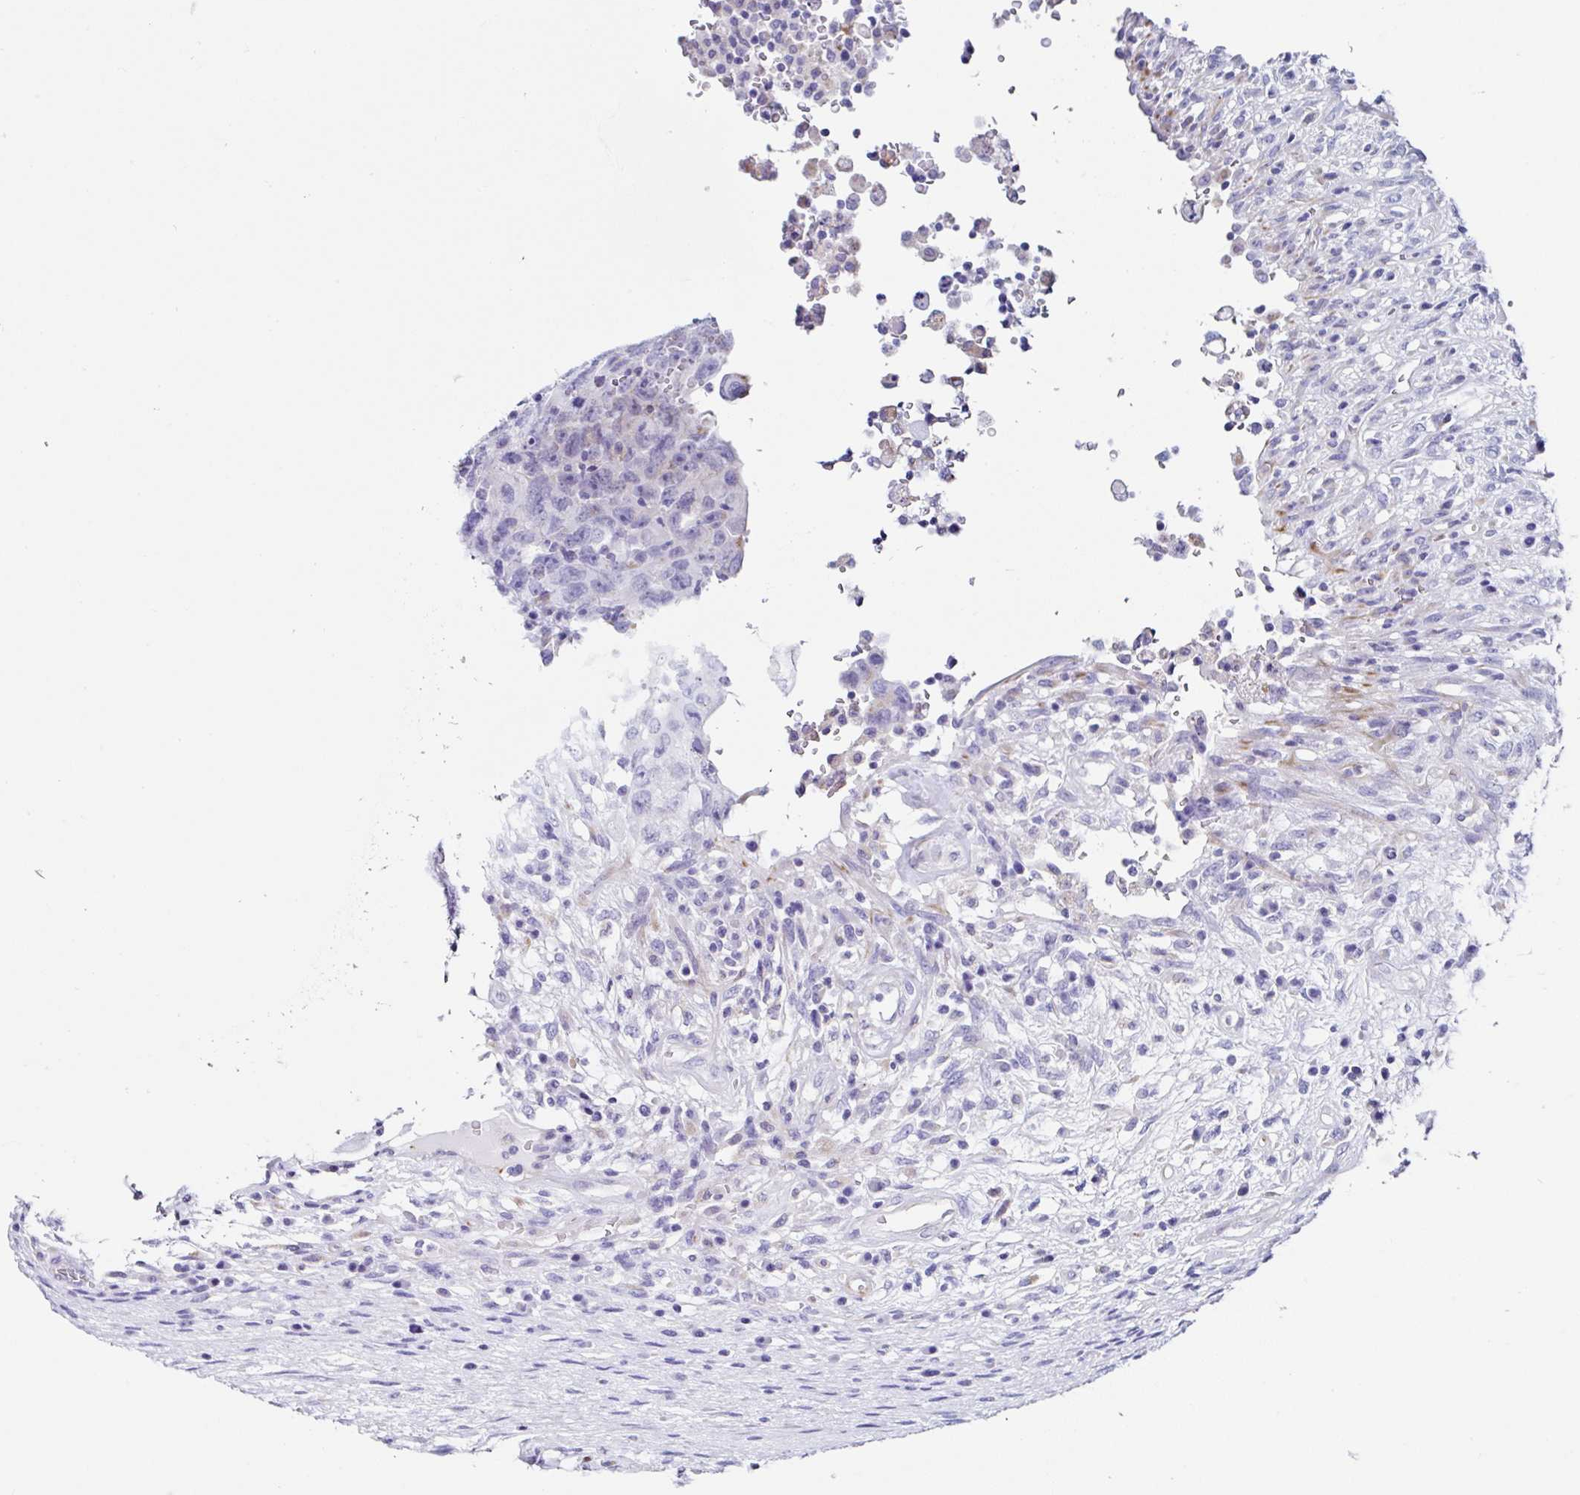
{"staining": {"intensity": "negative", "quantity": "none", "location": "none"}, "tissue": "testis cancer", "cell_type": "Tumor cells", "image_type": "cancer", "snomed": [{"axis": "morphology", "description": "Carcinoma, Embryonal, NOS"}, {"axis": "topography", "description": "Testis"}], "caption": "Immunohistochemistry of testis cancer shows no staining in tumor cells.", "gene": "TMPRSS11E", "patient": {"sex": "male", "age": 26}}